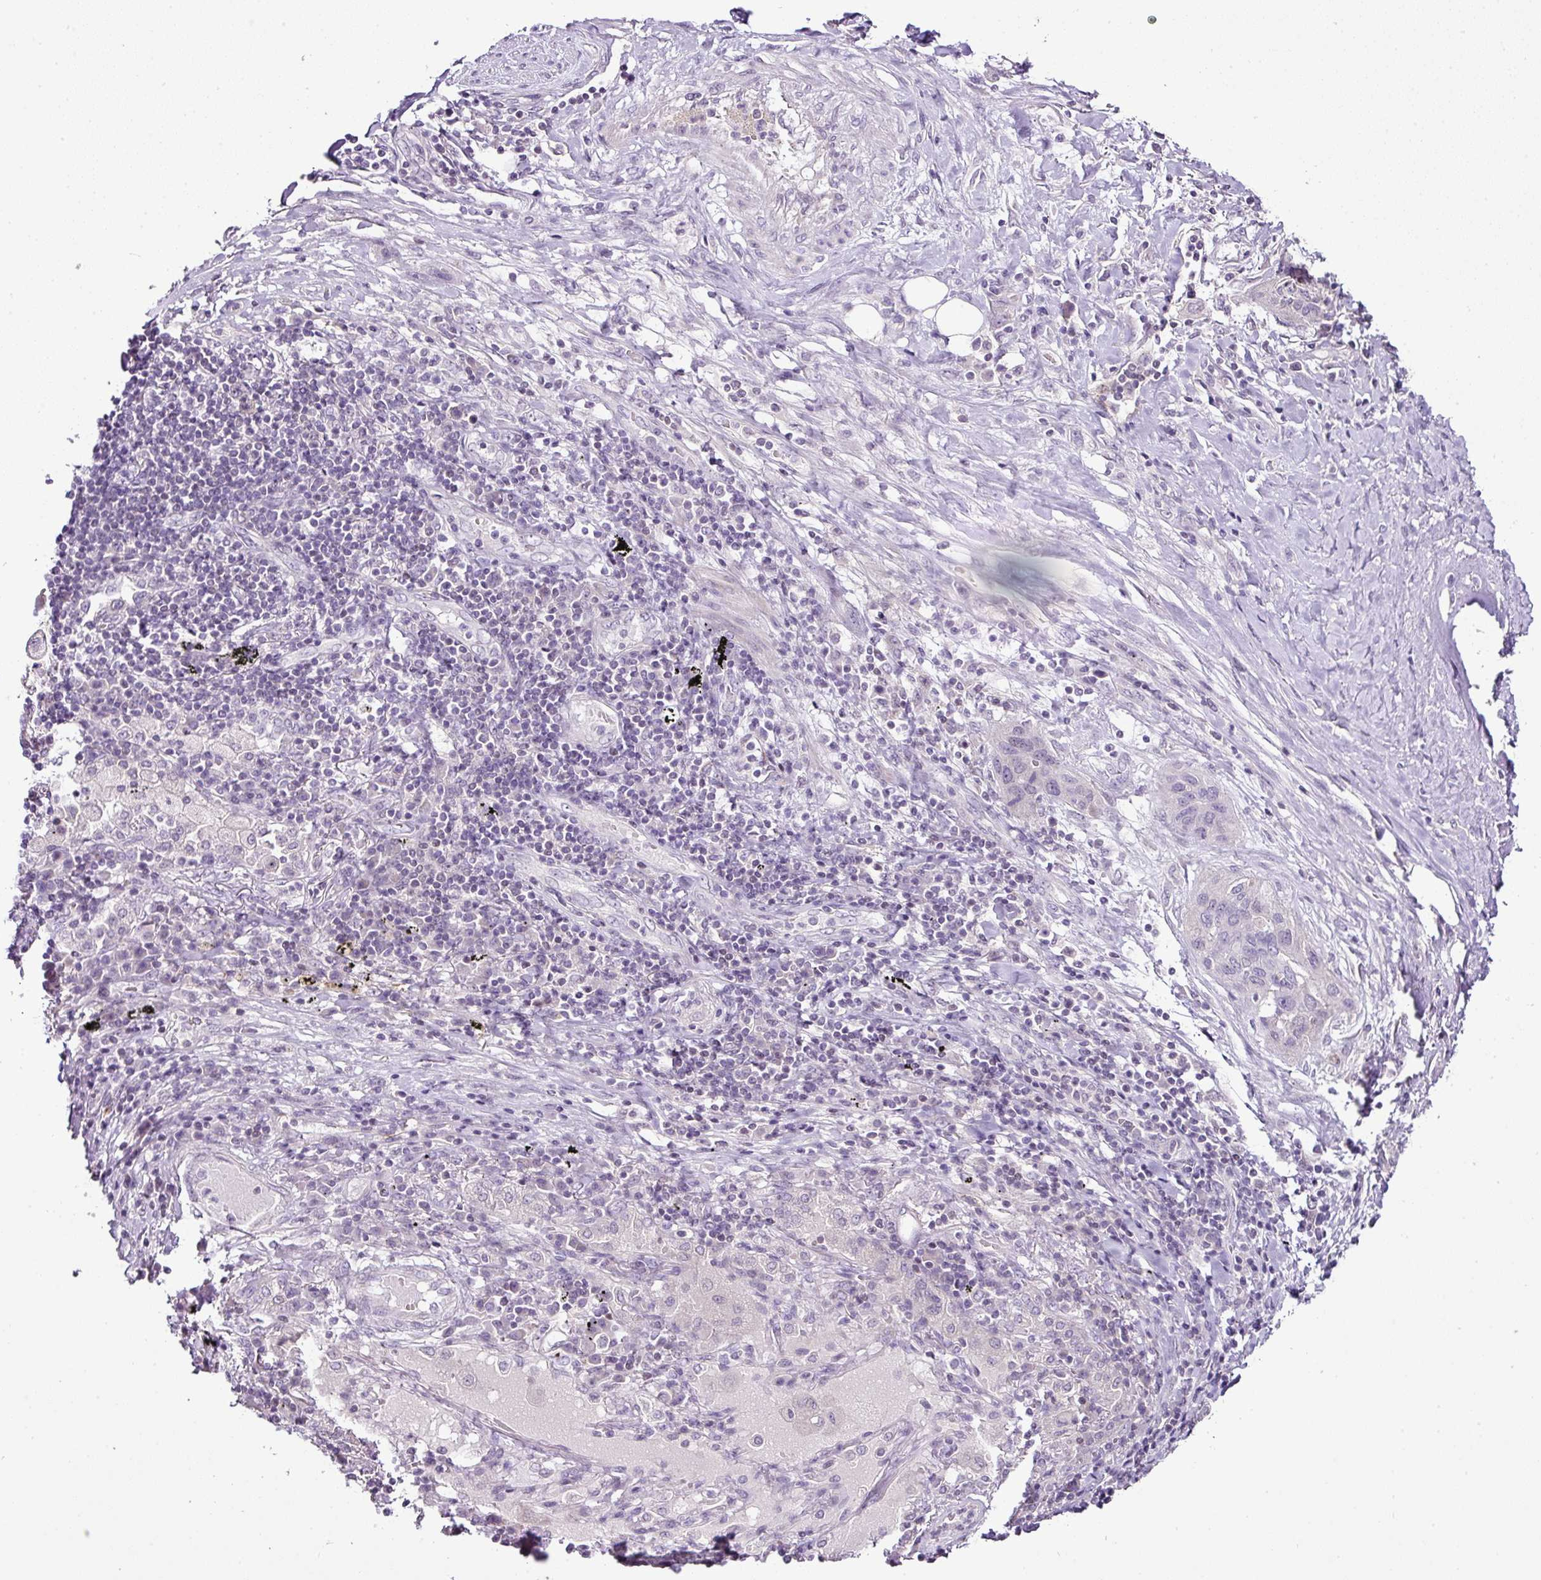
{"staining": {"intensity": "negative", "quantity": "none", "location": "none"}, "tissue": "lung cancer", "cell_type": "Tumor cells", "image_type": "cancer", "snomed": [{"axis": "morphology", "description": "Squamous cell carcinoma, NOS"}, {"axis": "topography", "description": "Lung"}], "caption": "Histopathology image shows no protein staining in tumor cells of lung squamous cell carcinoma tissue.", "gene": "TEX30", "patient": {"sex": "female", "age": 70}}